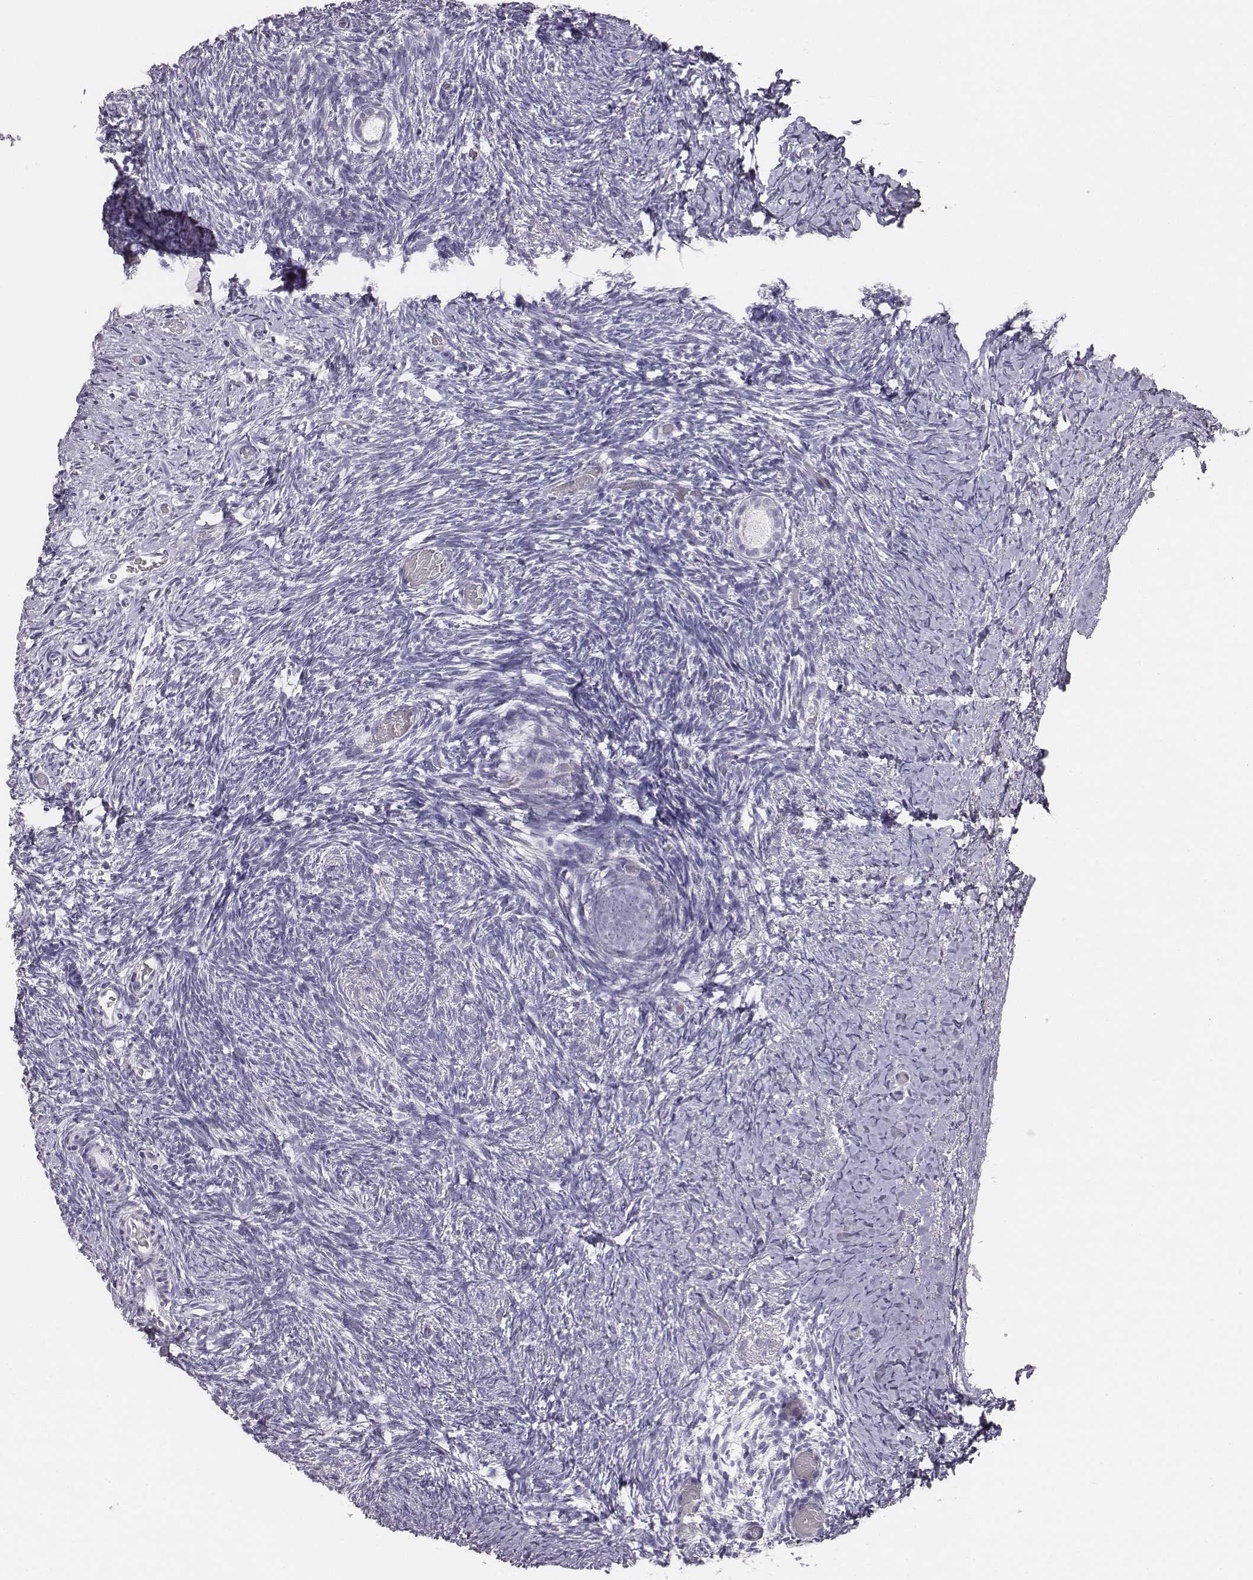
{"staining": {"intensity": "negative", "quantity": "none", "location": "none"}, "tissue": "ovary", "cell_type": "Follicle cells", "image_type": "normal", "snomed": [{"axis": "morphology", "description": "Normal tissue, NOS"}, {"axis": "topography", "description": "Ovary"}], "caption": "DAB immunohistochemical staining of normal human ovary reveals no significant staining in follicle cells. (DAB (3,3'-diaminobenzidine) IHC, high magnification).", "gene": "ADAM7", "patient": {"sex": "female", "age": 39}}